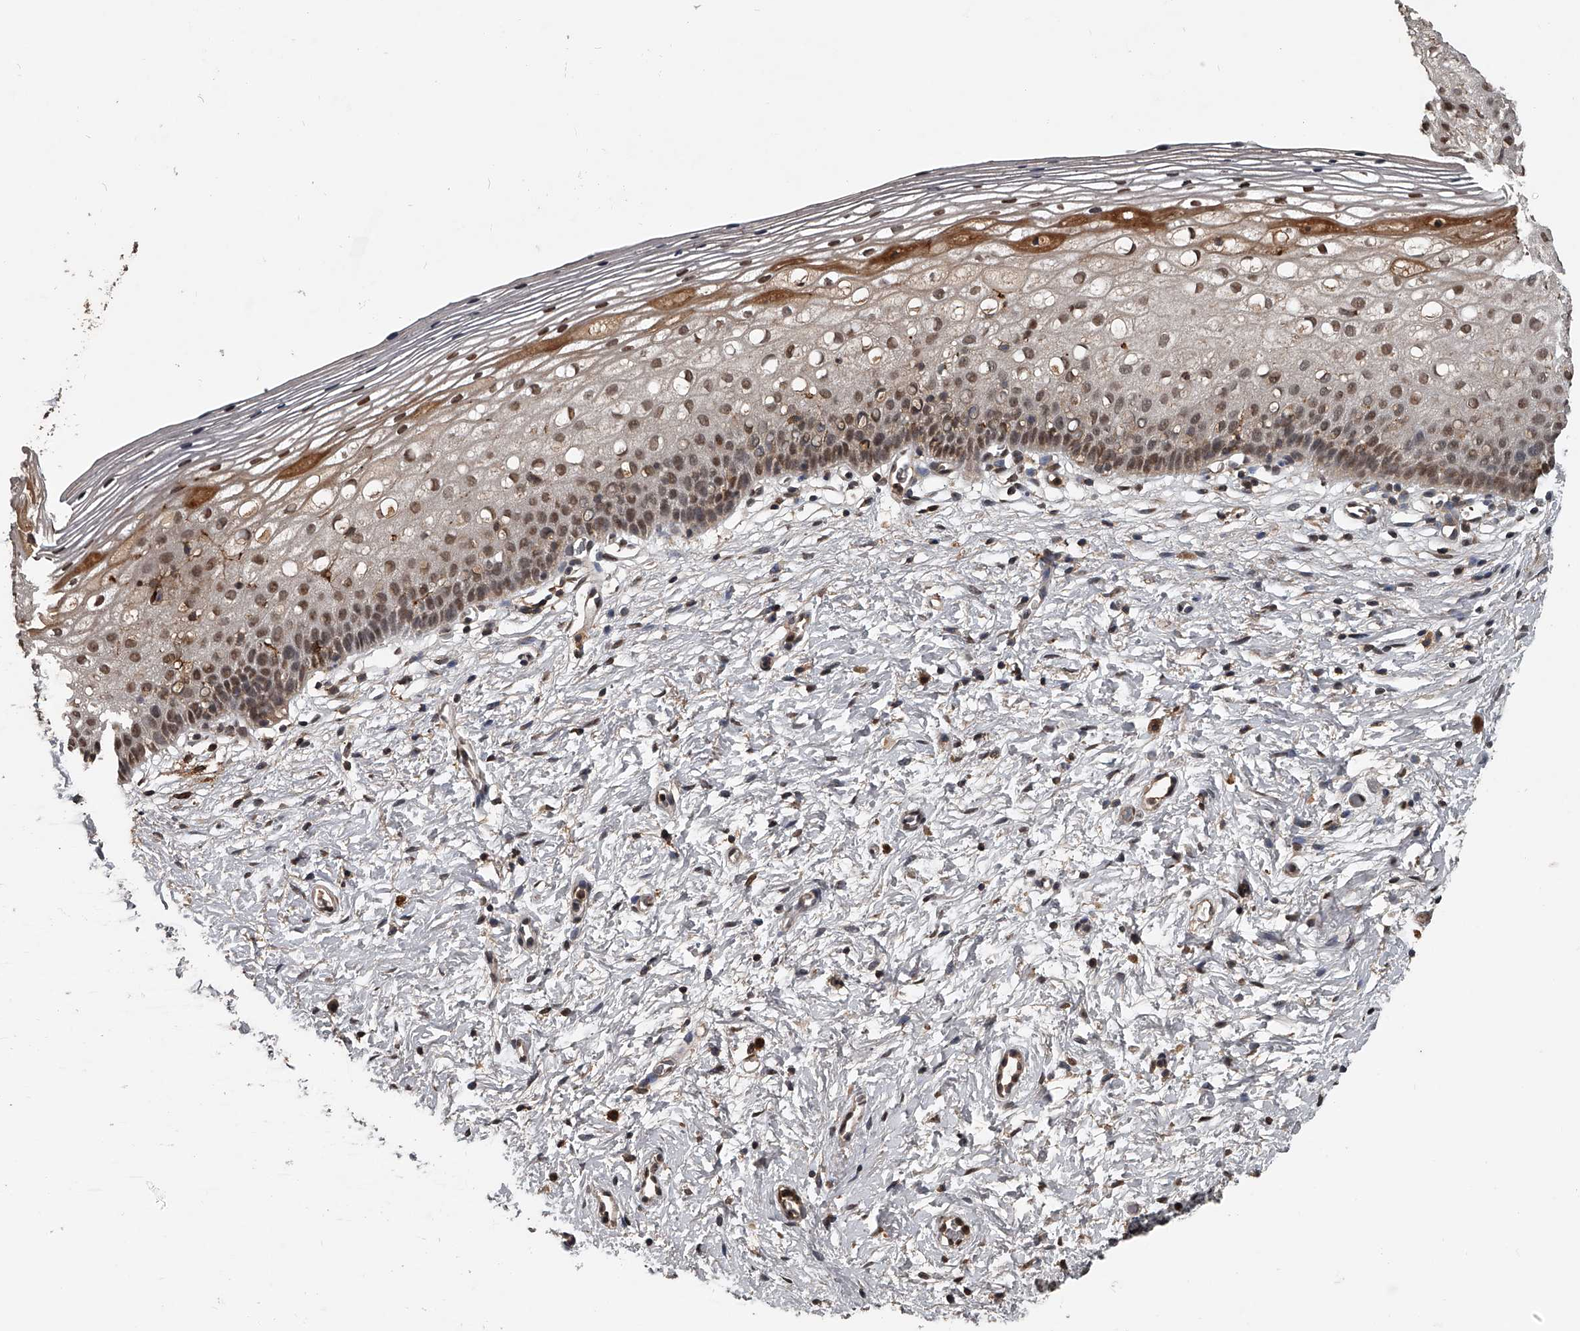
{"staining": {"intensity": "moderate", "quantity": ">75%", "location": "nuclear"}, "tissue": "cervix", "cell_type": "Squamous epithelial cells", "image_type": "normal", "snomed": [{"axis": "morphology", "description": "Normal tissue, NOS"}, {"axis": "topography", "description": "Cervix"}], "caption": "Squamous epithelial cells reveal medium levels of moderate nuclear expression in about >75% of cells in normal cervix. The staining was performed using DAB to visualize the protein expression in brown, while the nuclei were stained in blue with hematoxylin (Magnification: 20x).", "gene": "PLEKHG1", "patient": {"sex": "female", "age": 72}}